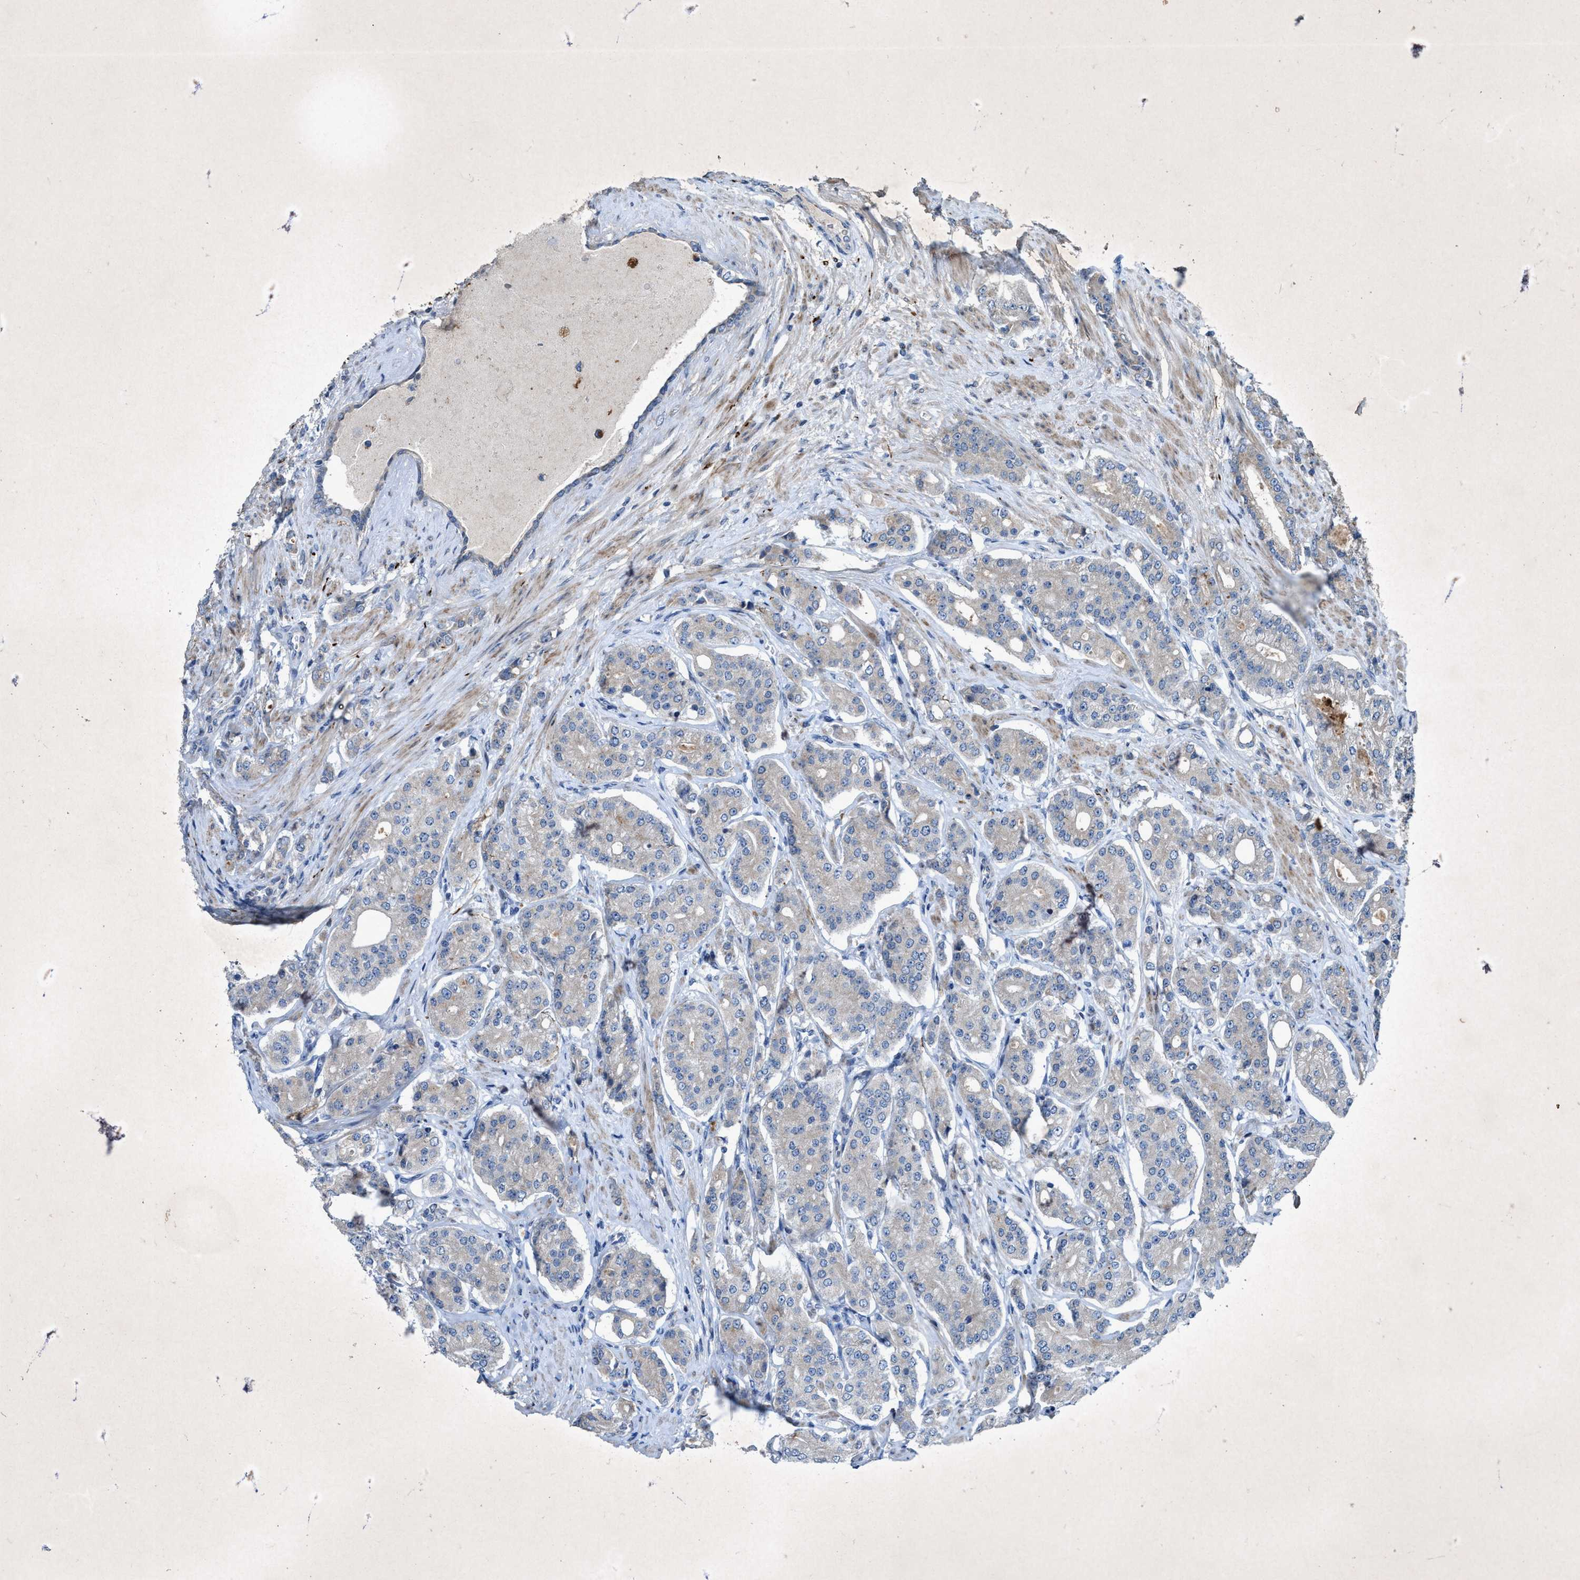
{"staining": {"intensity": "negative", "quantity": "none", "location": "none"}, "tissue": "prostate cancer", "cell_type": "Tumor cells", "image_type": "cancer", "snomed": [{"axis": "morphology", "description": "Adenocarcinoma, High grade"}, {"axis": "topography", "description": "Prostate"}], "caption": "Photomicrograph shows no significant protein staining in tumor cells of high-grade adenocarcinoma (prostate). (Stains: DAB IHC with hematoxylin counter stain, Microscopy: brightfield microscopy at high magnification).", "gene": "URGCP", "patient": {"sex": "male", "age": 71}}